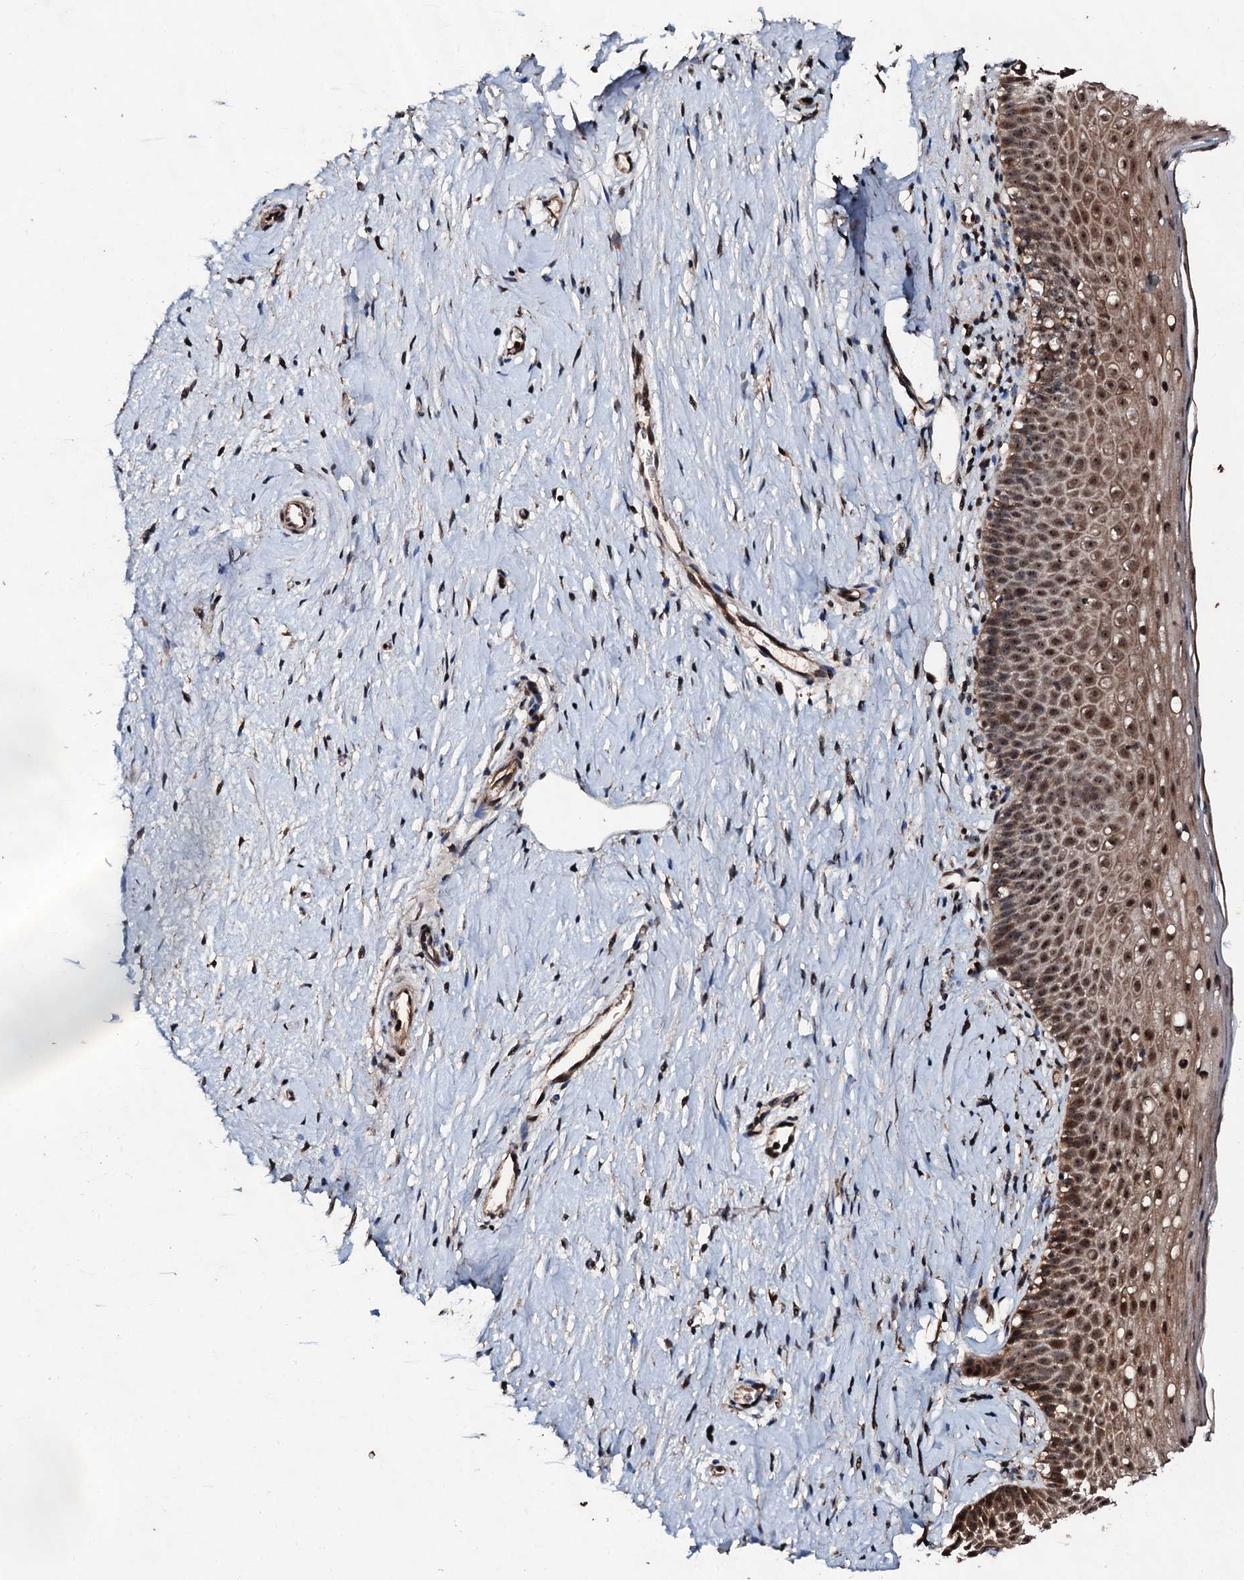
{"staining": {"intensity": "moderate", "quantity": ">75%", "location": "cytoplasmic/membranous,nuclear"}, "tissue": "cervix", "cell_type": "Glandular cells", "image_type": "normal", "snomed": [{"axis": "morphology", "description": "Normal tissue, NOS"}, {"axis": "topography", "description": "Cervix"}], "caption": "The photomicrograph exhibits staining of normal cervix, revealing moderate cytoplasmic/membranous,nuclear protein expression (brown color) within glandular cells.", "gene": "SUPT7L", "patient": {"sex": "female", "age": 36}}